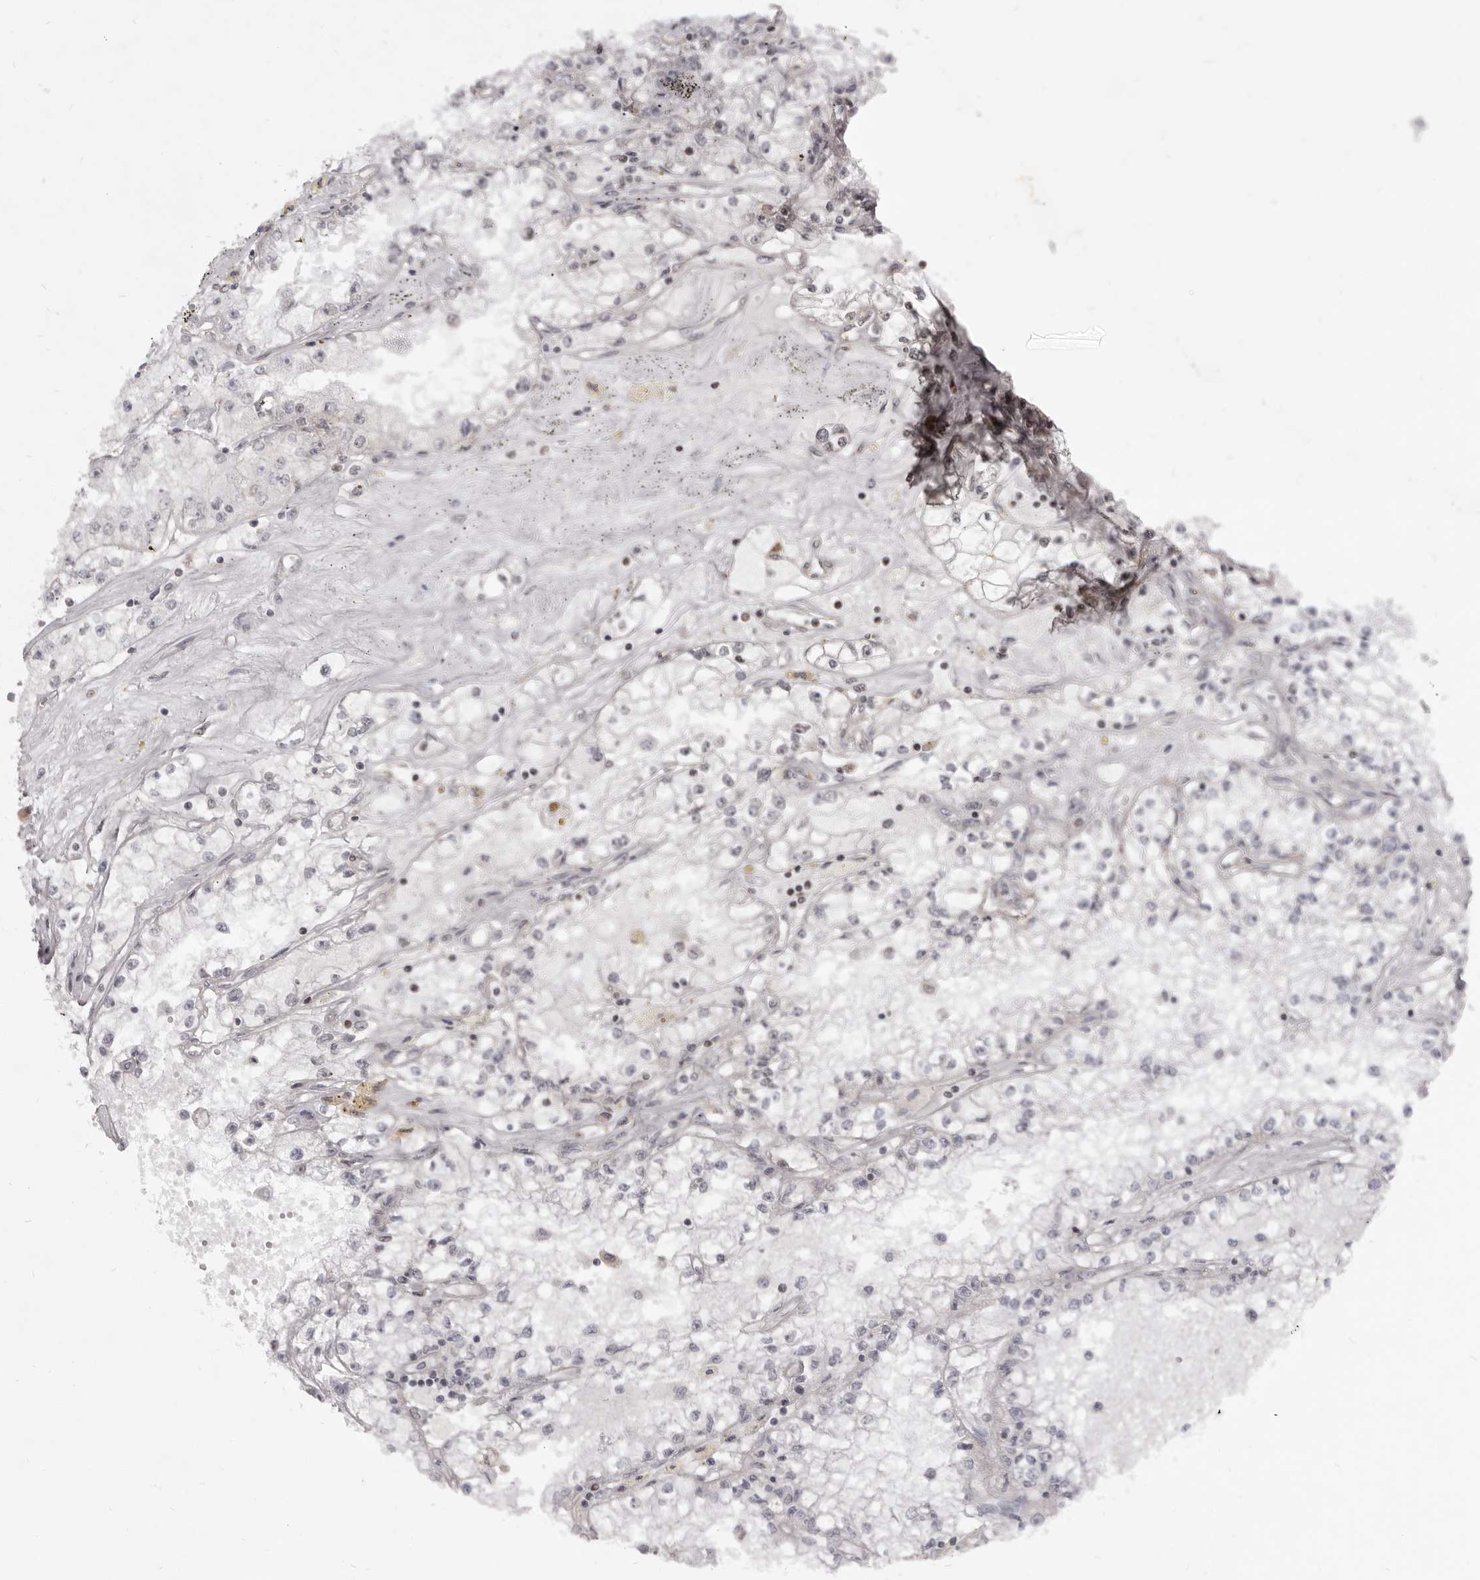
{"staining": {"intensity": "negative", "quantity": "none", "location": "none"}, "tissue": "renal cancer", "cell_type": "Tumor cells", "image_type": "cancer", "snomed": [{"axis": "morphology", "description": "Adenocarcinoma, NOS"}, {"axis": "topography", "description": "Kidney"}], "caption": "This image is of renal cancer stained with IHC to label a protein in brown with the nuclei are counter-stained blue. There is no expression in tumor cells.", "gene": "THUMPD1", "patient": {"sex": "male", "age": 56}}